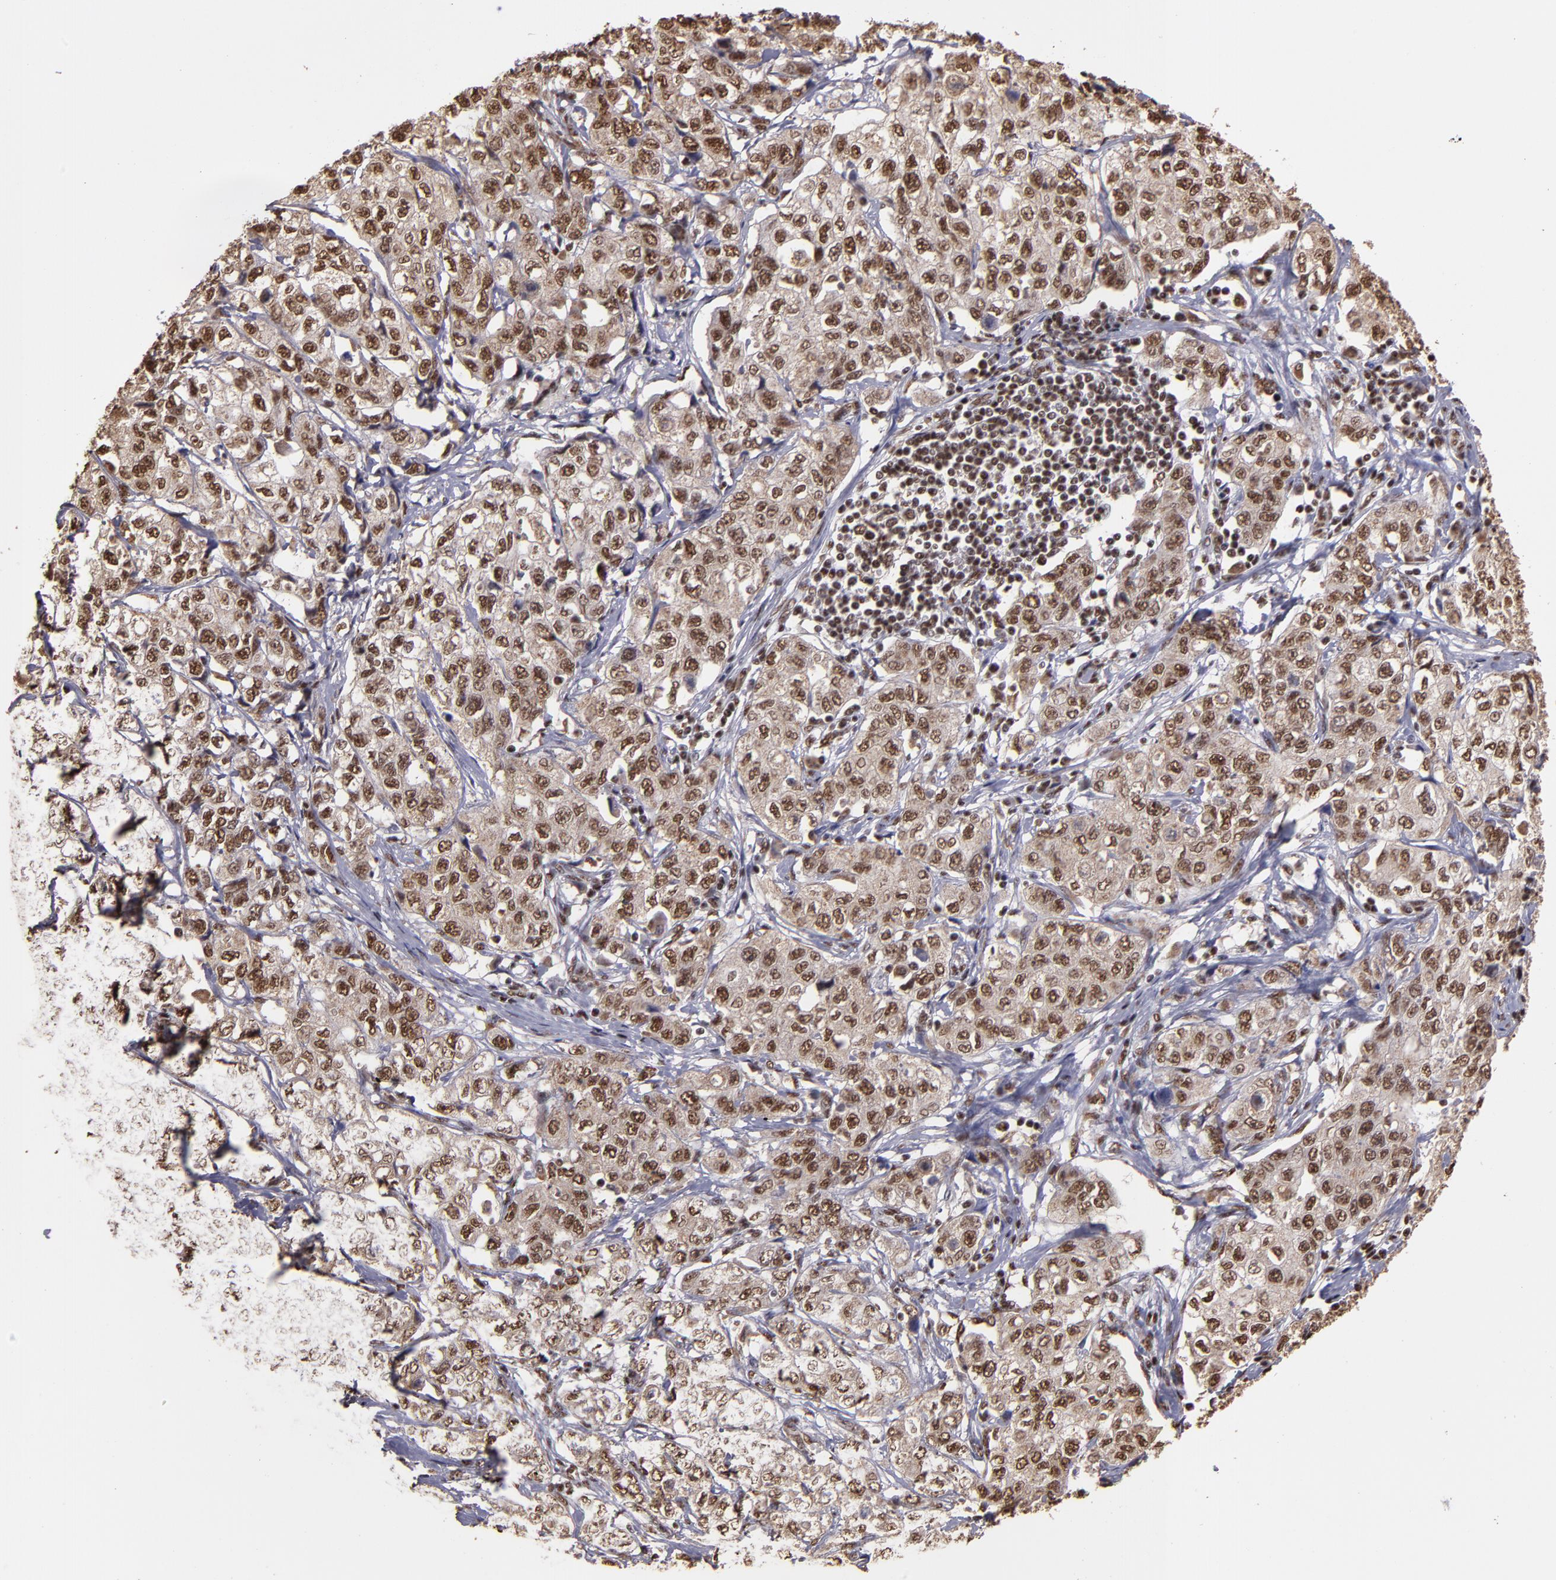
{"staining": {"intensity": "moderate", "quantity": ">75%", "location": "cytoplasmic/membranous,nuclear"}, "tissue": "stomach cancer", "cell_type": "Tumor cells", "image_type": "cancer", "snomed": [{"axis": "morphology", "description": "Adenocarcinoma, NOS"}, {"axis": "topography", "description": "Stomach"}], "caption": "Immunohistochemical staining of stomach cancer displays medium levels of moderate cytoplasmic/membranous and nuclear expression in approximately >75% of tumor cells.", "gene": "SP1", "patient": {"sex": "male", "age": 48}}